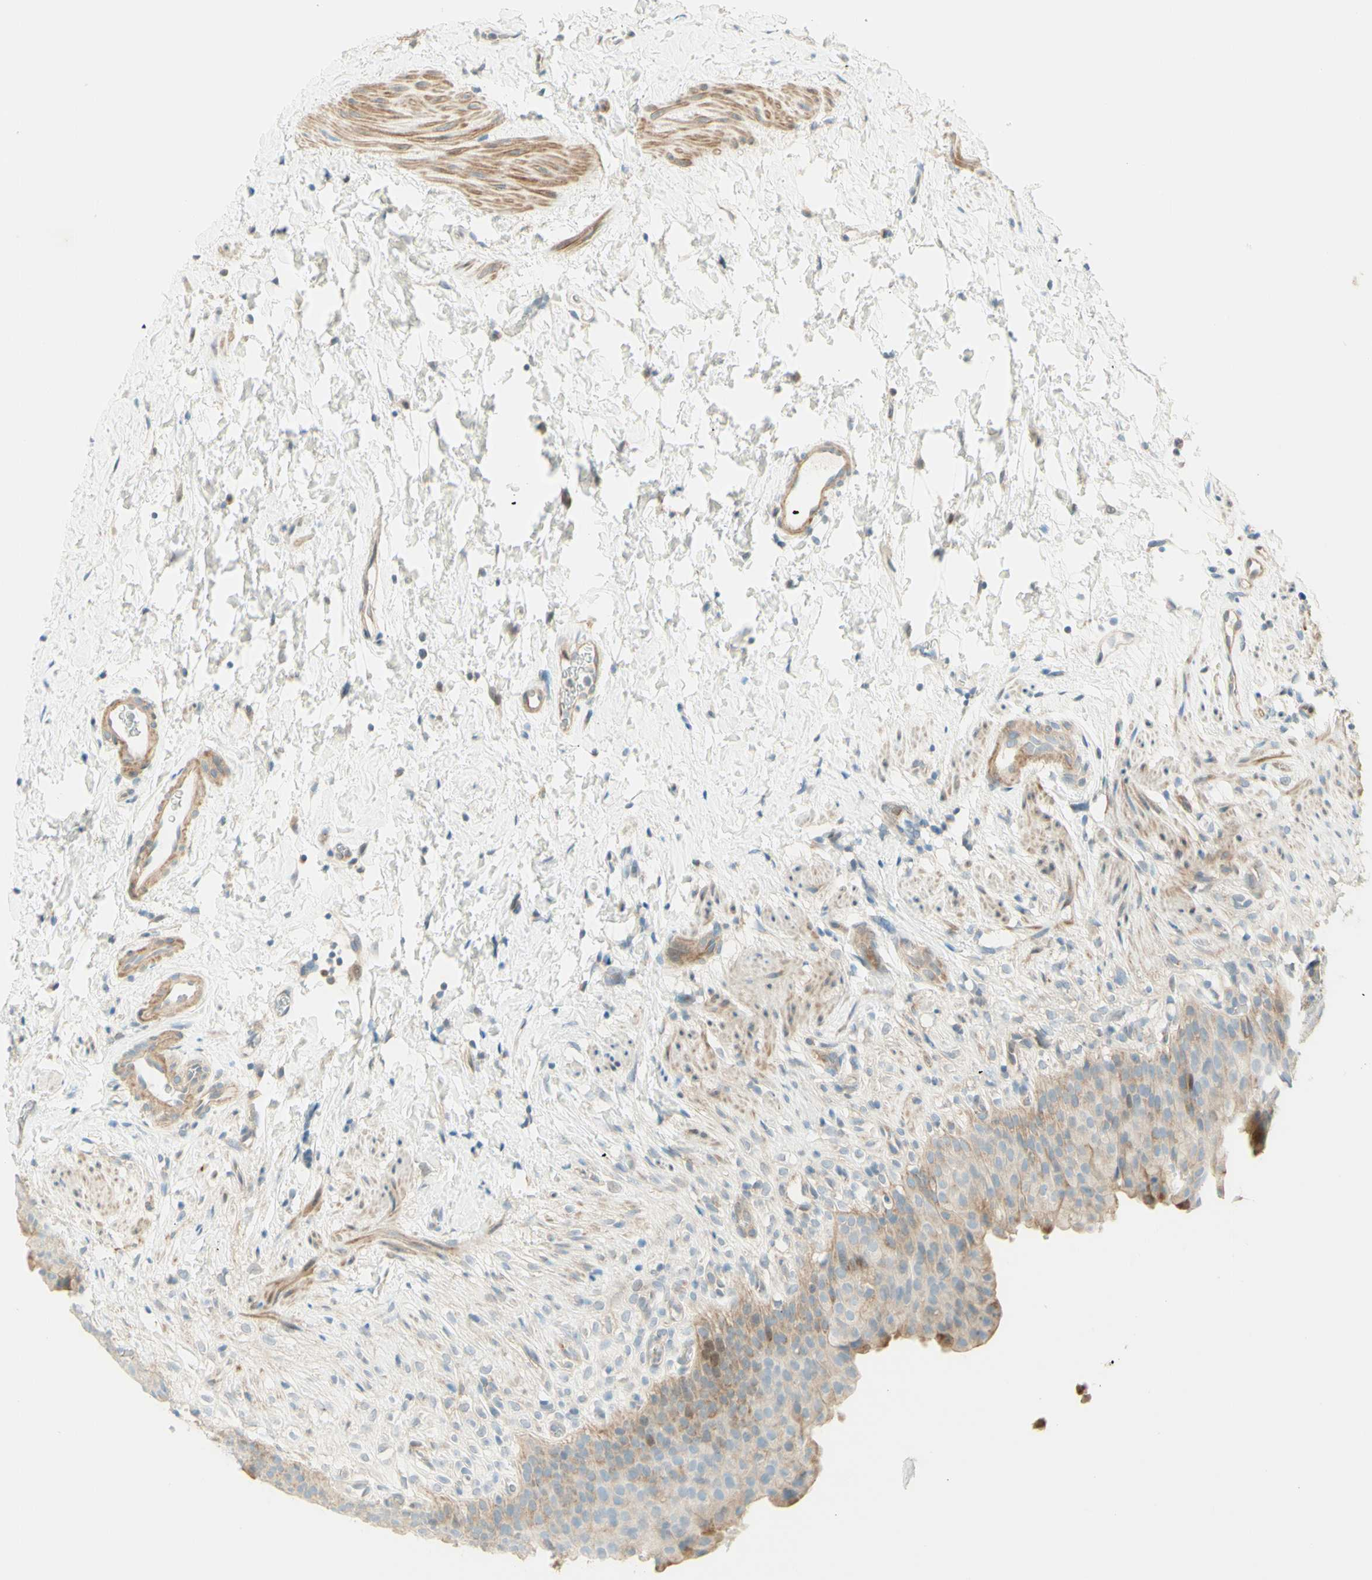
{"staining": {"intensity": "strong", "quantity": ">75%", "location": "cytoplasmic/membranous,nuclear"}, "tissue": "urinary bladder", "cell_type": "Urothelial cells", "image_type": "normal", "snomed": [{"axis": "morphology", "description": "Normal tissue, NOS"}, {"axis": "topography", "description": "Urinary bladder"}], "caption": "Protein staining by immunohistochemistry exhibits strong cytoplasmic/membranous,nuclear staining in approximately >75% of urothelial cells in normal urinary bladder.", "gene": "PROM1", "patient": {"sex": "female", "age": 79}}